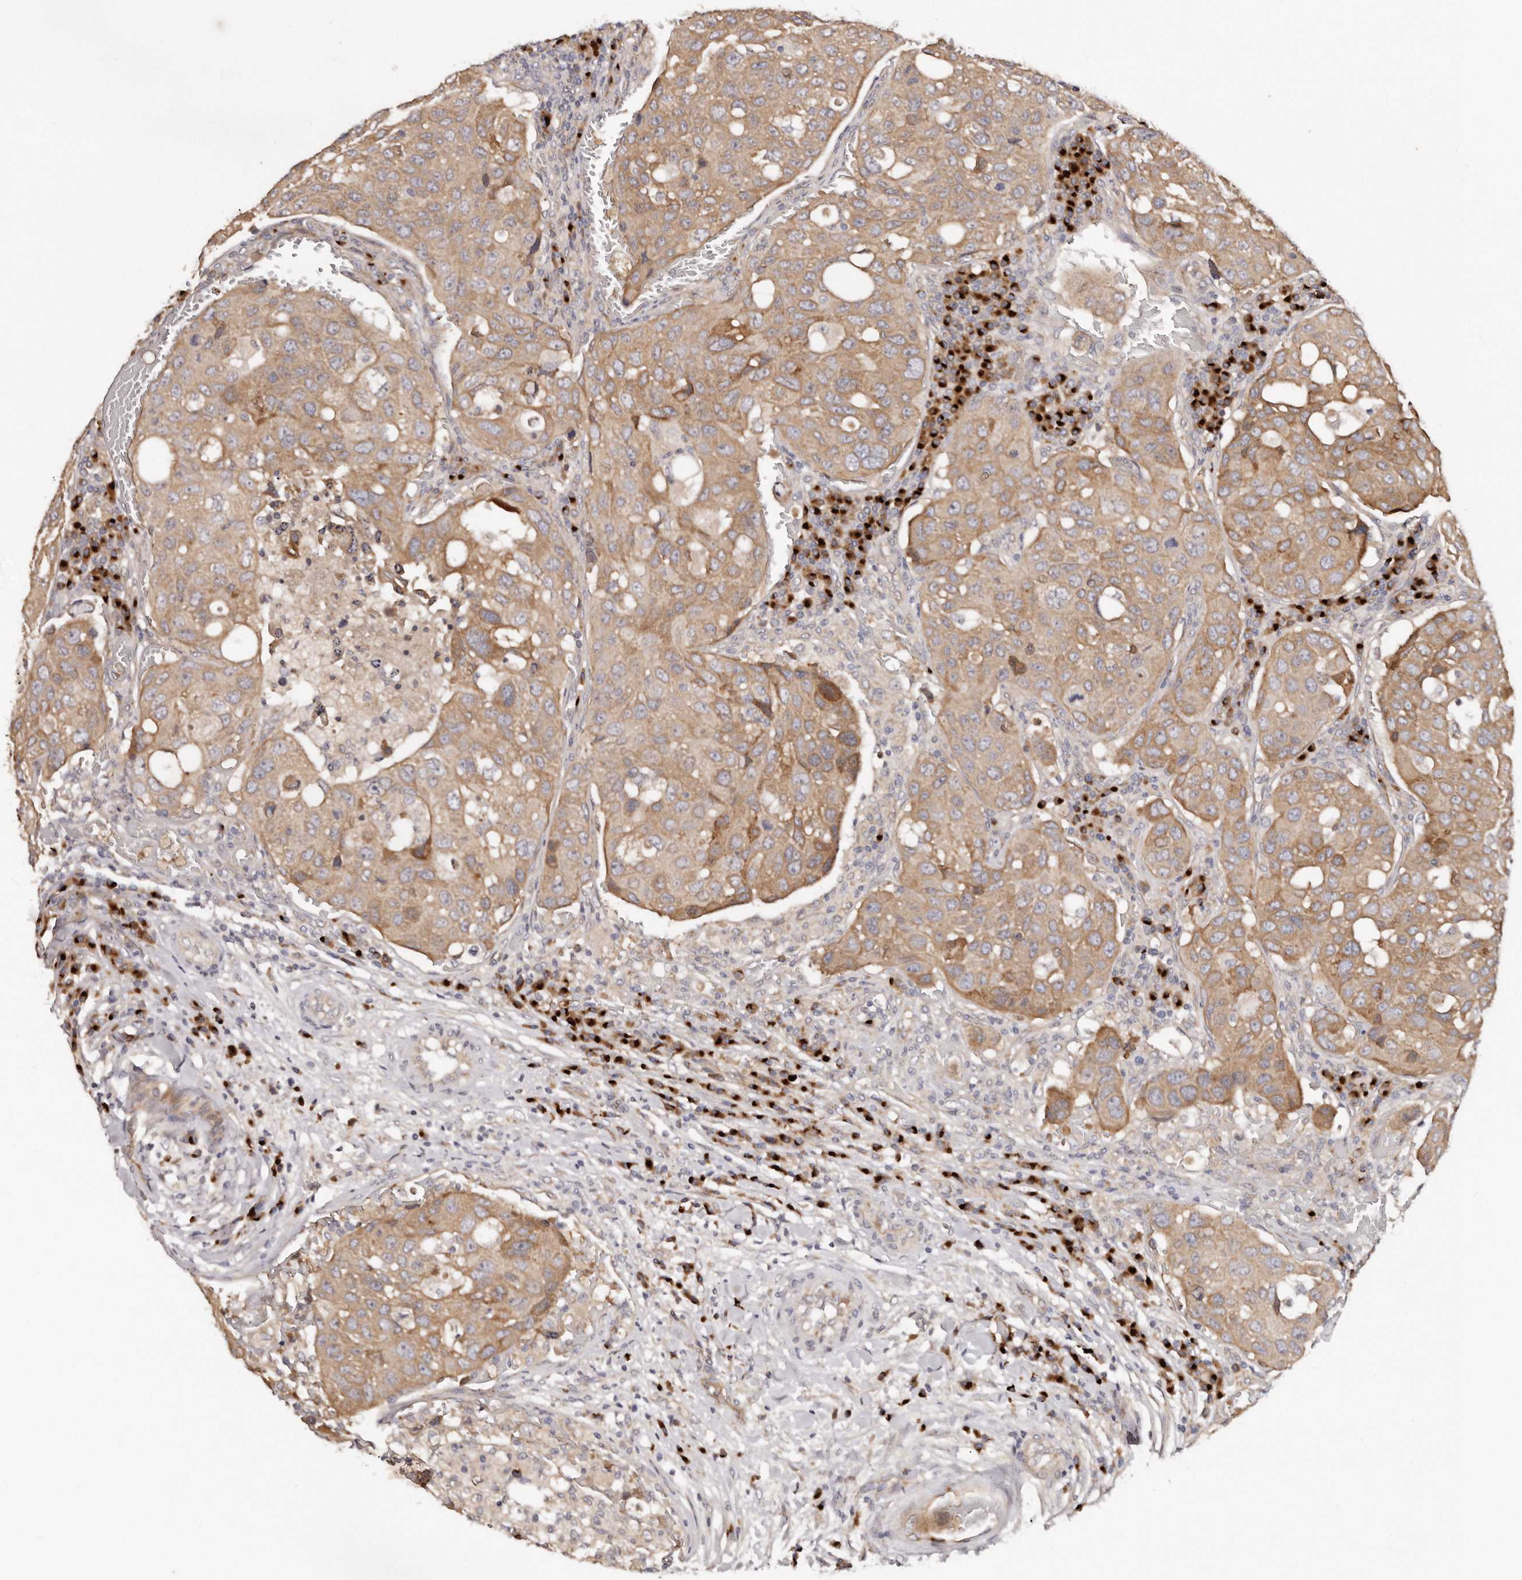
{"staining": {"intensity": "moderate", "quantity": ">75%", "location": "cytoplasmic/membranous"}, "tissue": "urothelial cancer", "cell_type": "Tumor cells", "image_type": "cancer", "snomed": [{"axis": "morphology", "description": "Urothelial carcinoma, High grade"}, {"axis": "topography", "description": "Lymph node"}, {"axis": "topography", "description": "Urinary bladder"}], "caption": "Urothelial carcinoma (high-grade) stained with a protein marker demonstrates moderate staining in tumor cells.", "gene": "DACT2", "patient": {"sex": "male", "age": 51}}